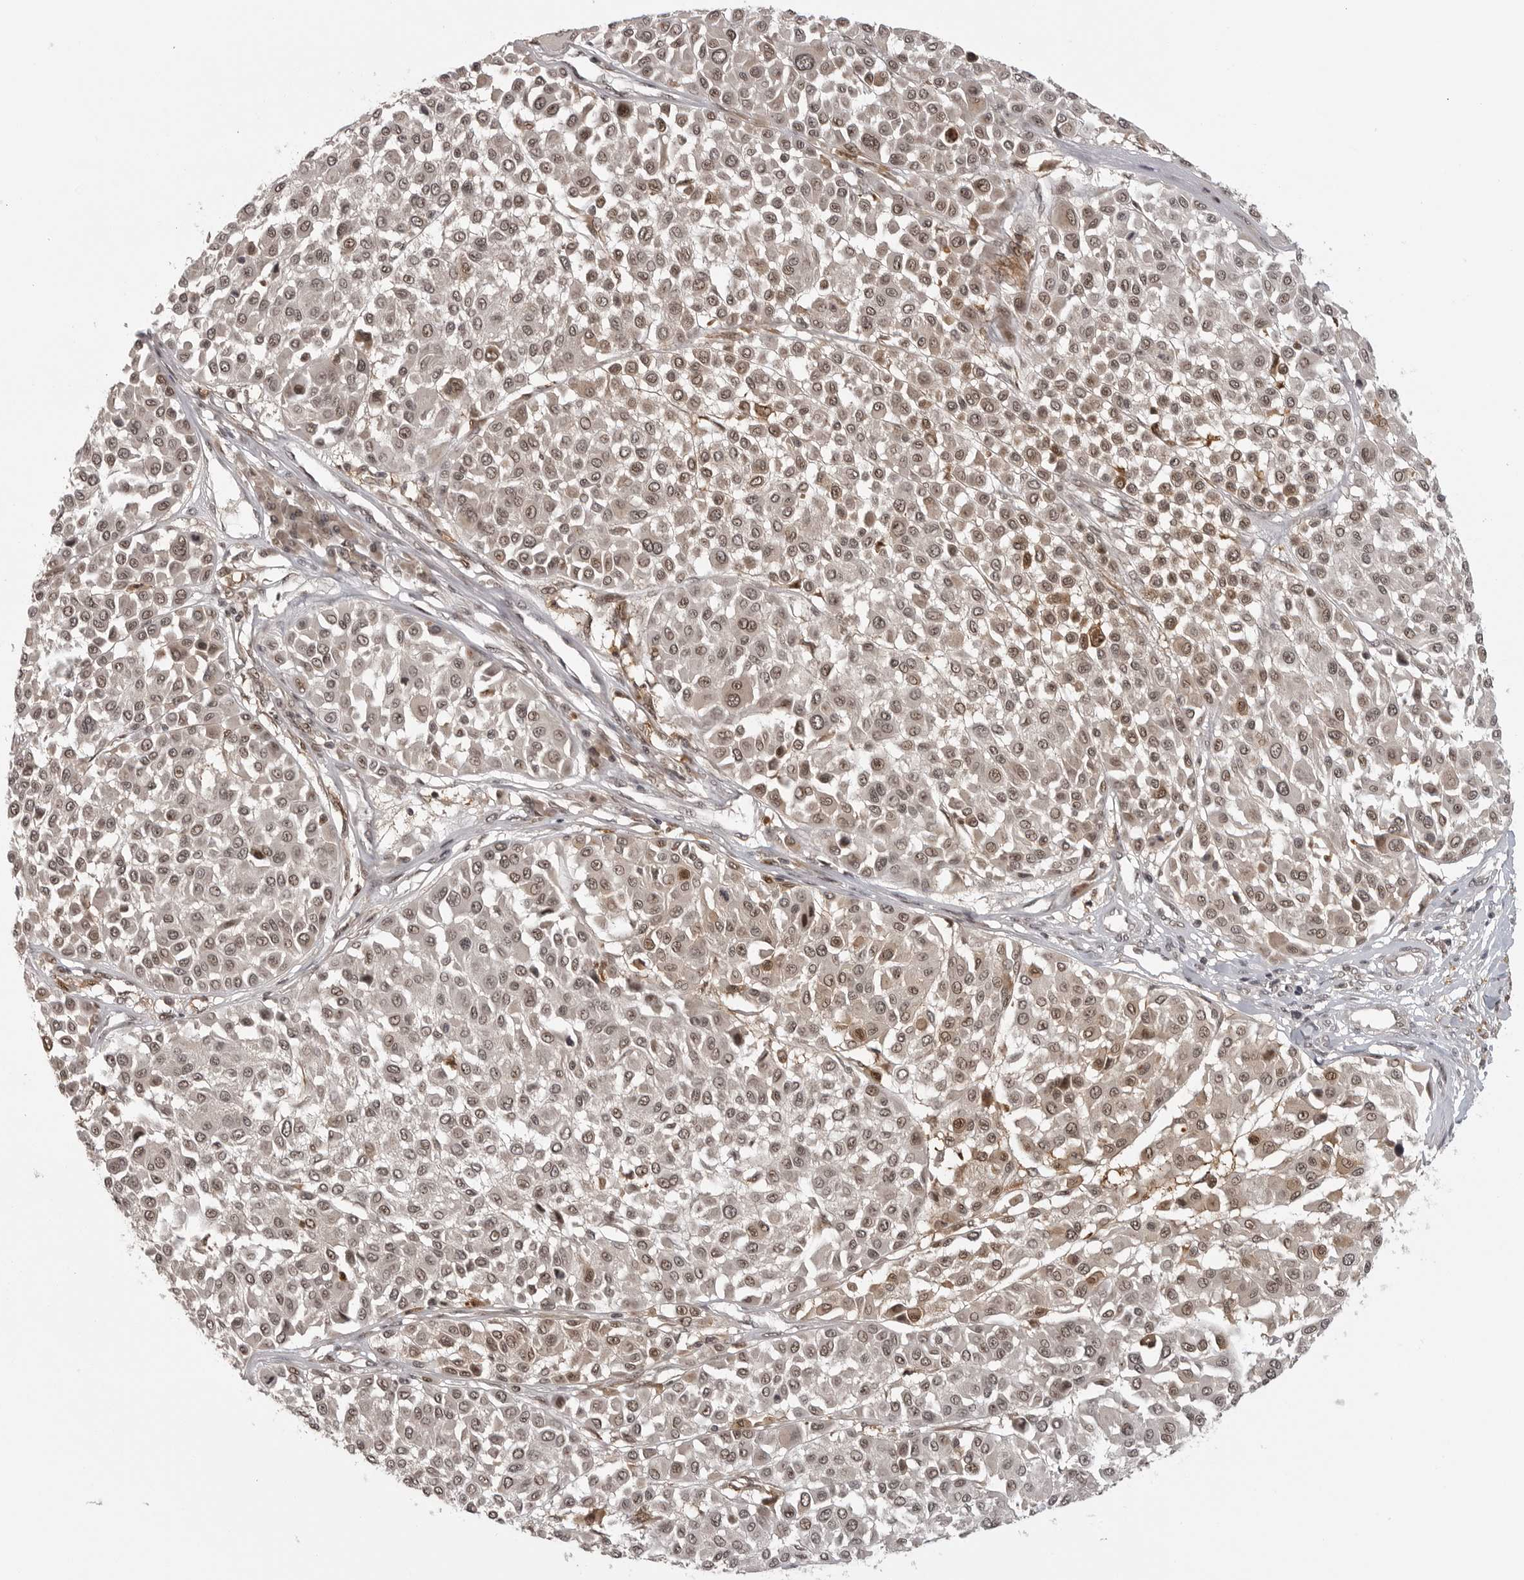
{"staining": {"intensity": "moderate", "quantity": ">75%", "location": "cytoplasmic/membranous,nuclear"}, "tissue": "melanoma", "cell_type": "Tumor cells", "image_type": "cancer", "snomed": [{"axis": "morphology", "description": "Malignant melanoma, Metastatic site"}, {"axis": "topography", "description": "Soft tissue"}], "caption": "Brown immunohistochemical staining in human malignant melanoma (metastatic site) shows moderate cytoplasmic/membranous and nuclear staining in about >75% of tumor cells.", "gene": "PEG3", "patient": {"sex": "male", "age": 41}}